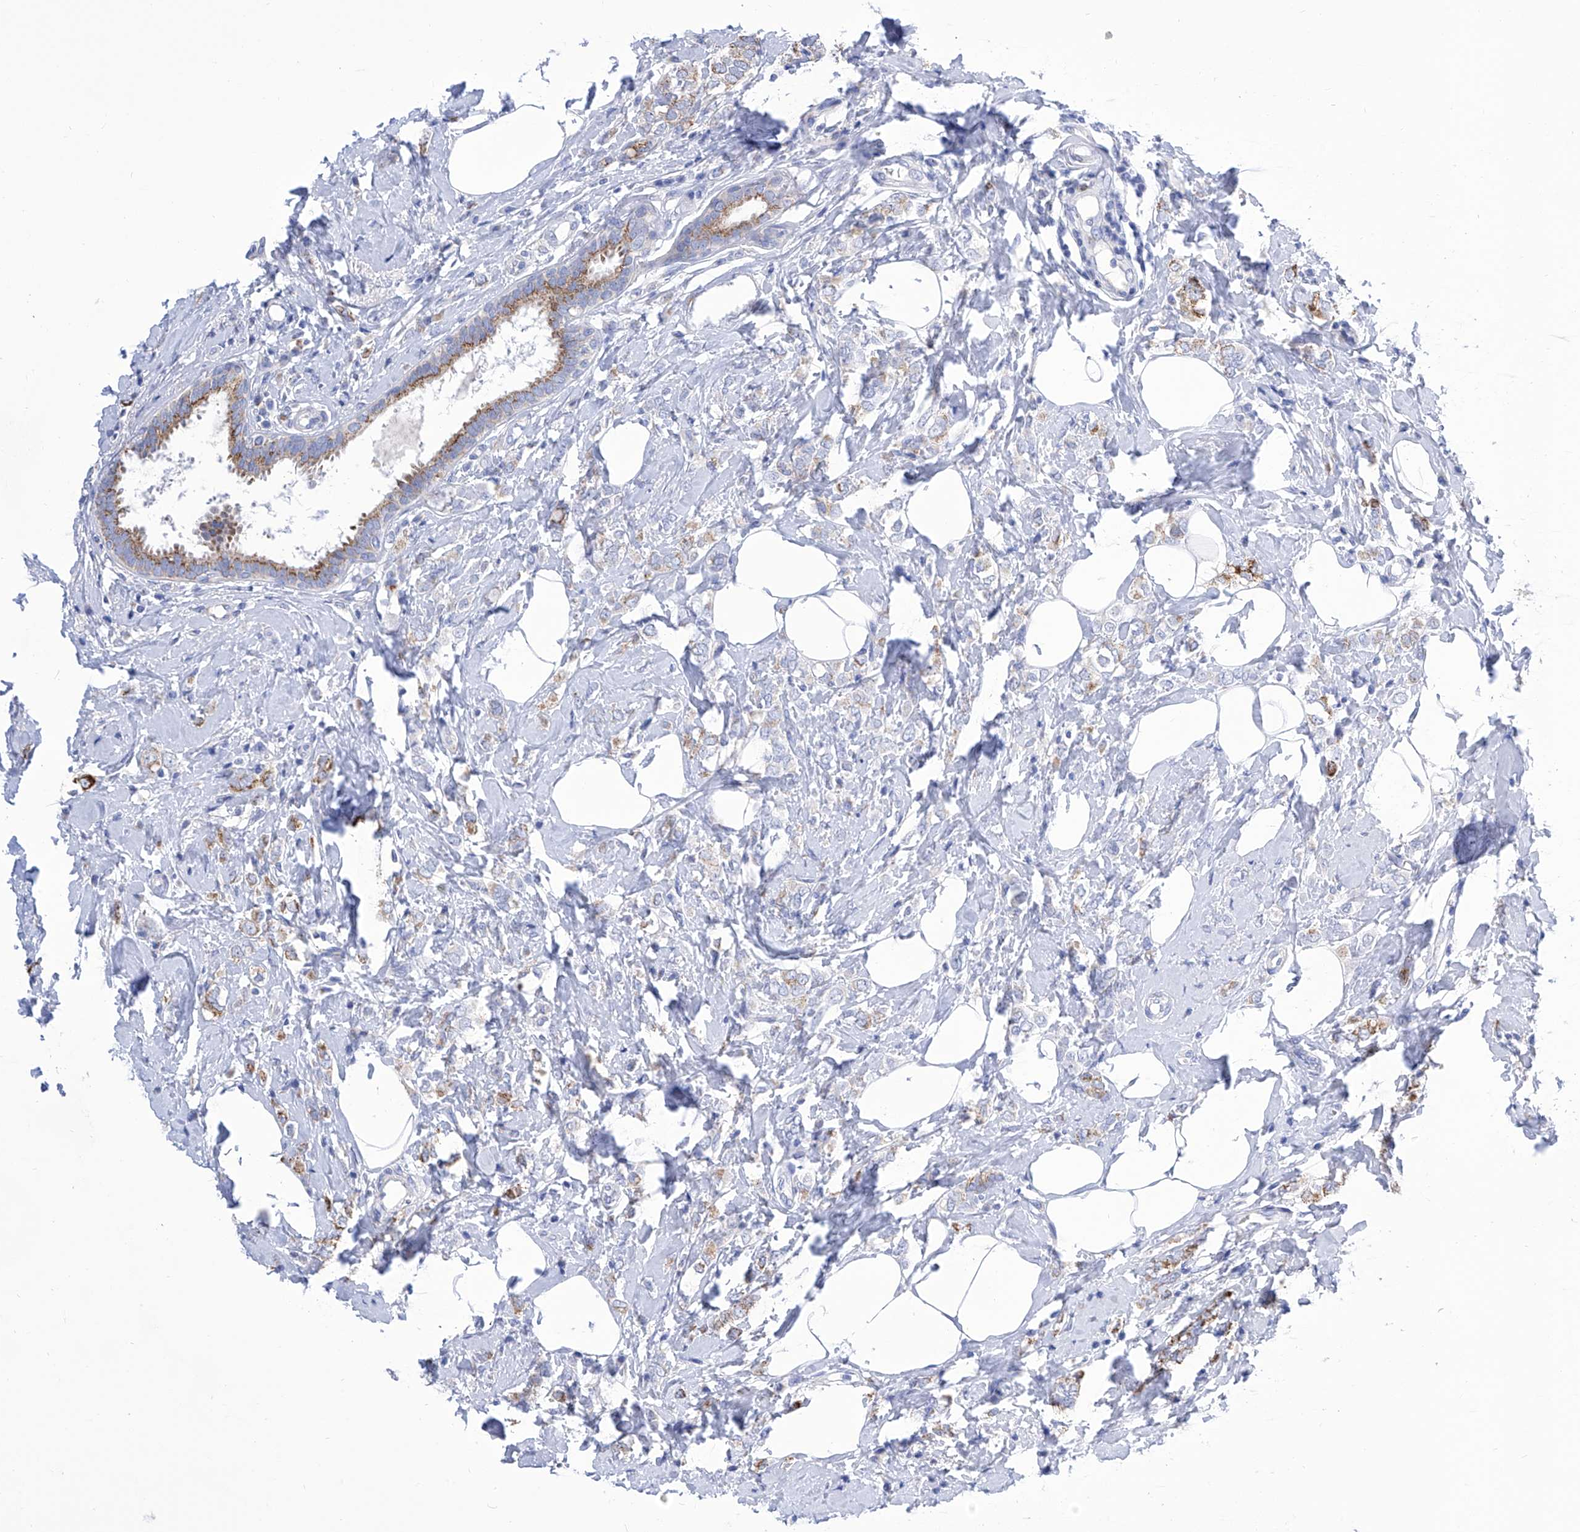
{"staining": {"intensity": "moderate", "quantity": "25%-75%", "location": "cytoplasmic/membranous"}, "tissue": "breast cancer", "cell_type": "Tumor cells", "image_type": "cancer", "snomed": [{"axis": "morphology", "description": "Lobular carcinoma"}, {"axis": "topography", "description": "Breast"}], "caption": "There is medium levels of moderate cytoplasmic/membranous expression in tumor cells of breast lobular carcinoma, as demonstrated by immunohistochemical staining (brown color).", "gene": "TJAP1", "patient": {"sex": "female", "age": 47}}